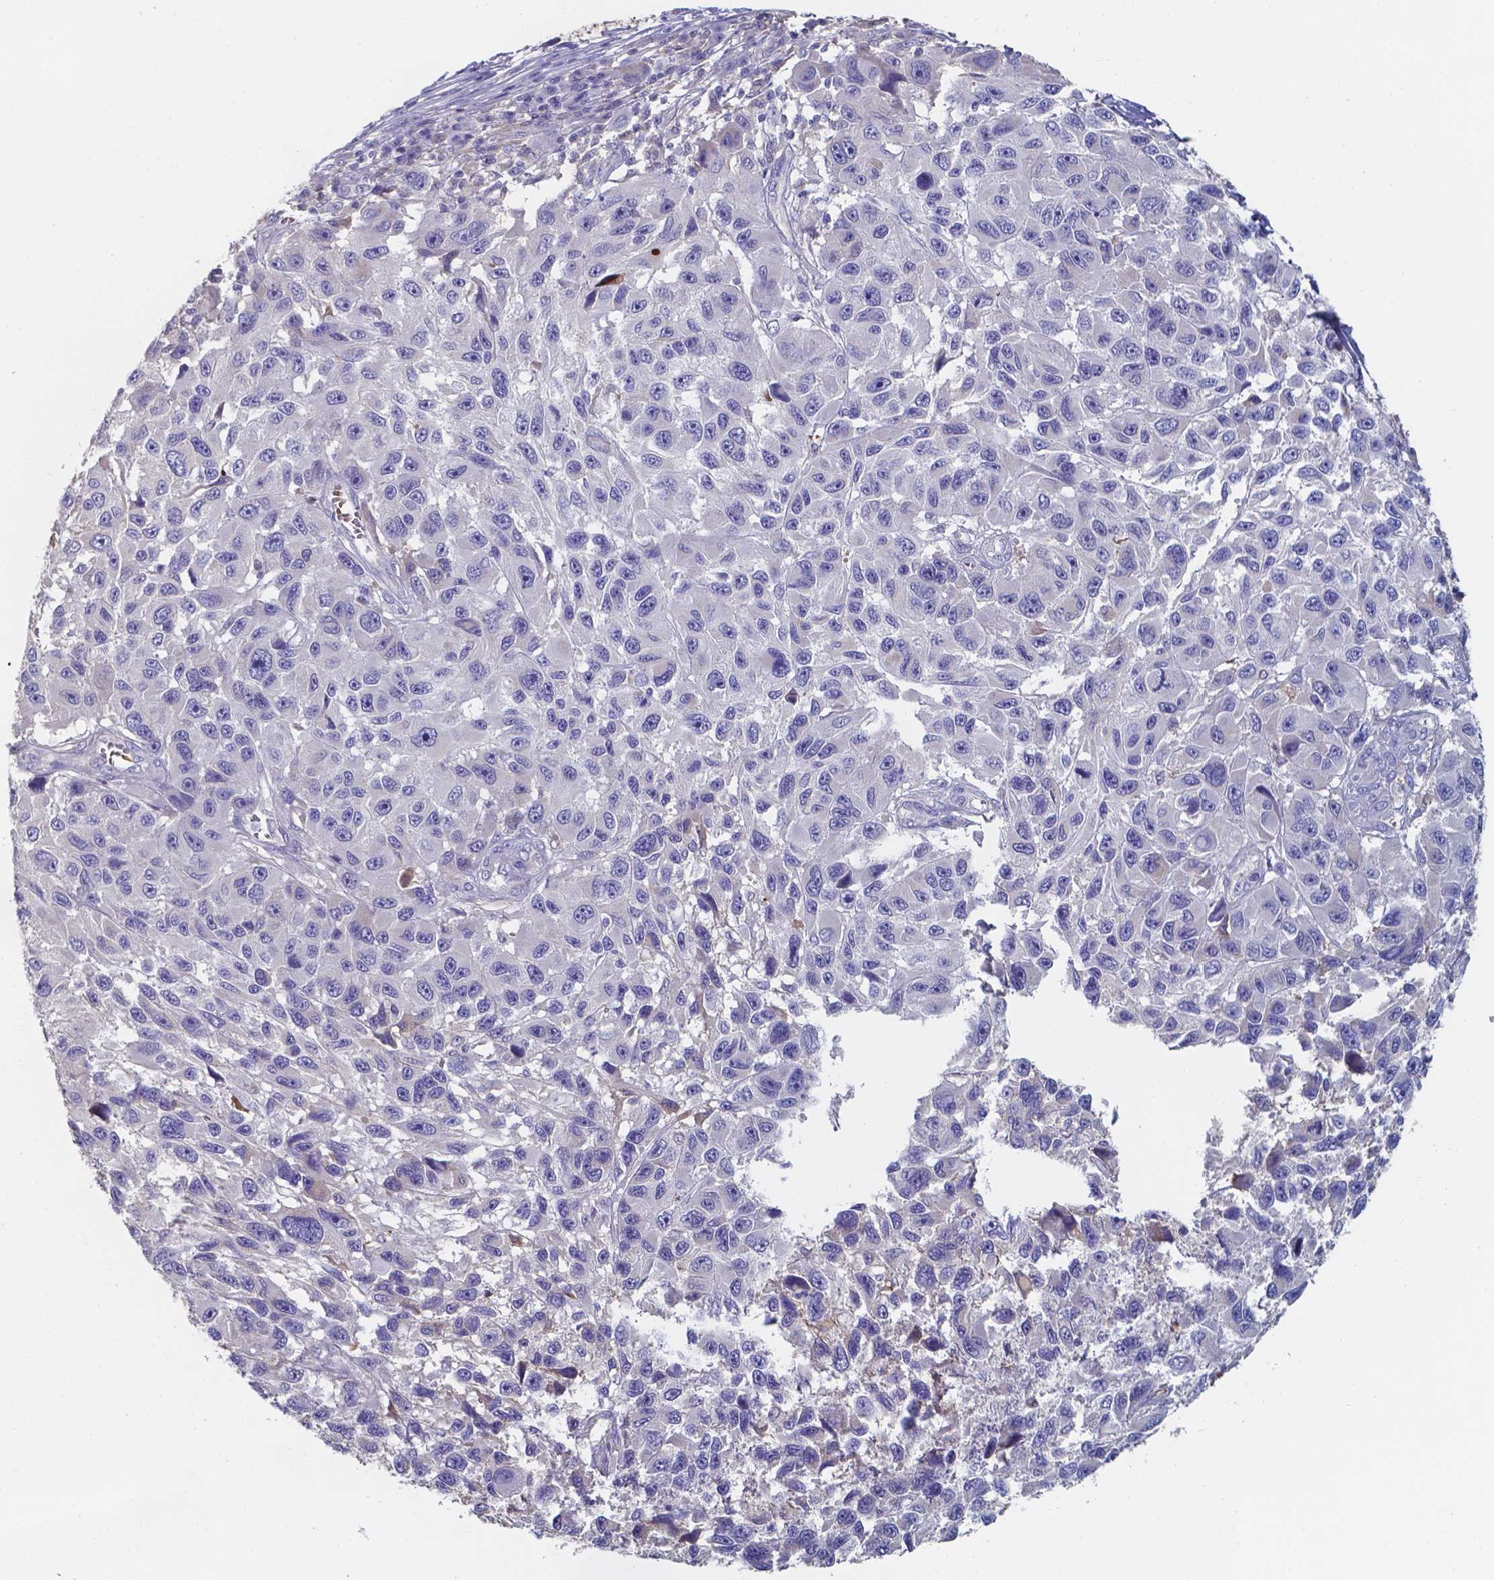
{"staining": {"intensity": "negative", "quantity": "none", "location": "none"}, "tissue": "melanoma", "cell_type": "Tumor cells", "image_type": "cancer", "snomed": [{"axis": "morphology", "description": "Malignant melanoma, NOS"}, {"axis": "topography", "description": "Skin"}], "caption": "Melanoma stained for a protein using immunohistochemistry (IHC) displays no expression tumor cells.", "gene": "BTBD17", "patient": {"sex": "male", "age": 53}}